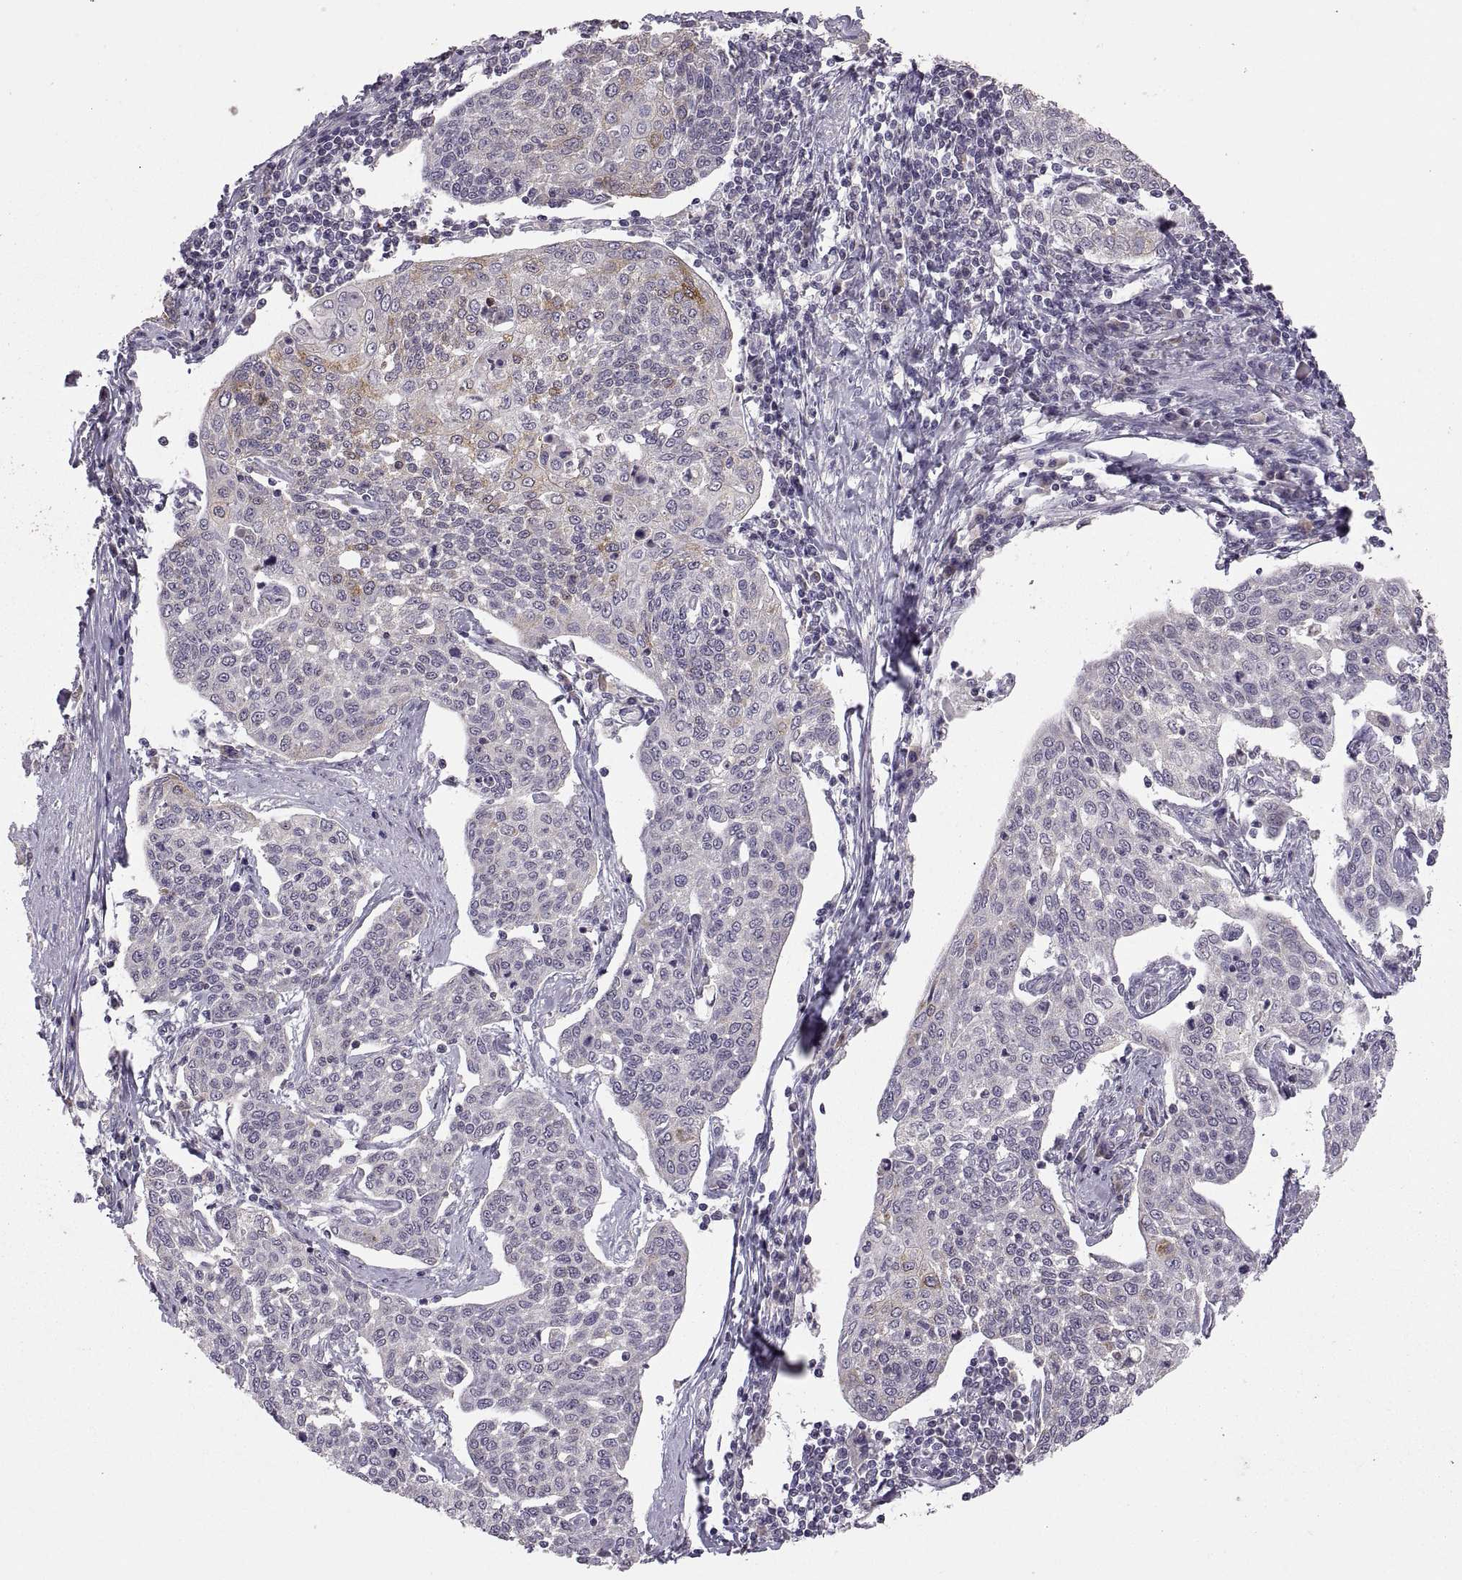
{"staining": {"intensity": "moderate", "quantity": "<25%", "location": "cytoplasmic/membranous"}, "tissue": "cervical cancer", "cell_type": "Tumor cells", "image_type": "cancer", "snomed": [{"axis": "morphology", "description": "Squamous cell carcinoma, NOS"}, {"axis": "topography", "description": "Cervix"}], "caption": "Moderate cytoplasmic/membranous protein staining is seen in about <25% of tumor cells in cervical squamous cell carcinoma.", "gene": "HMGCR", "patient": {"sex": "female", "age": 34}}